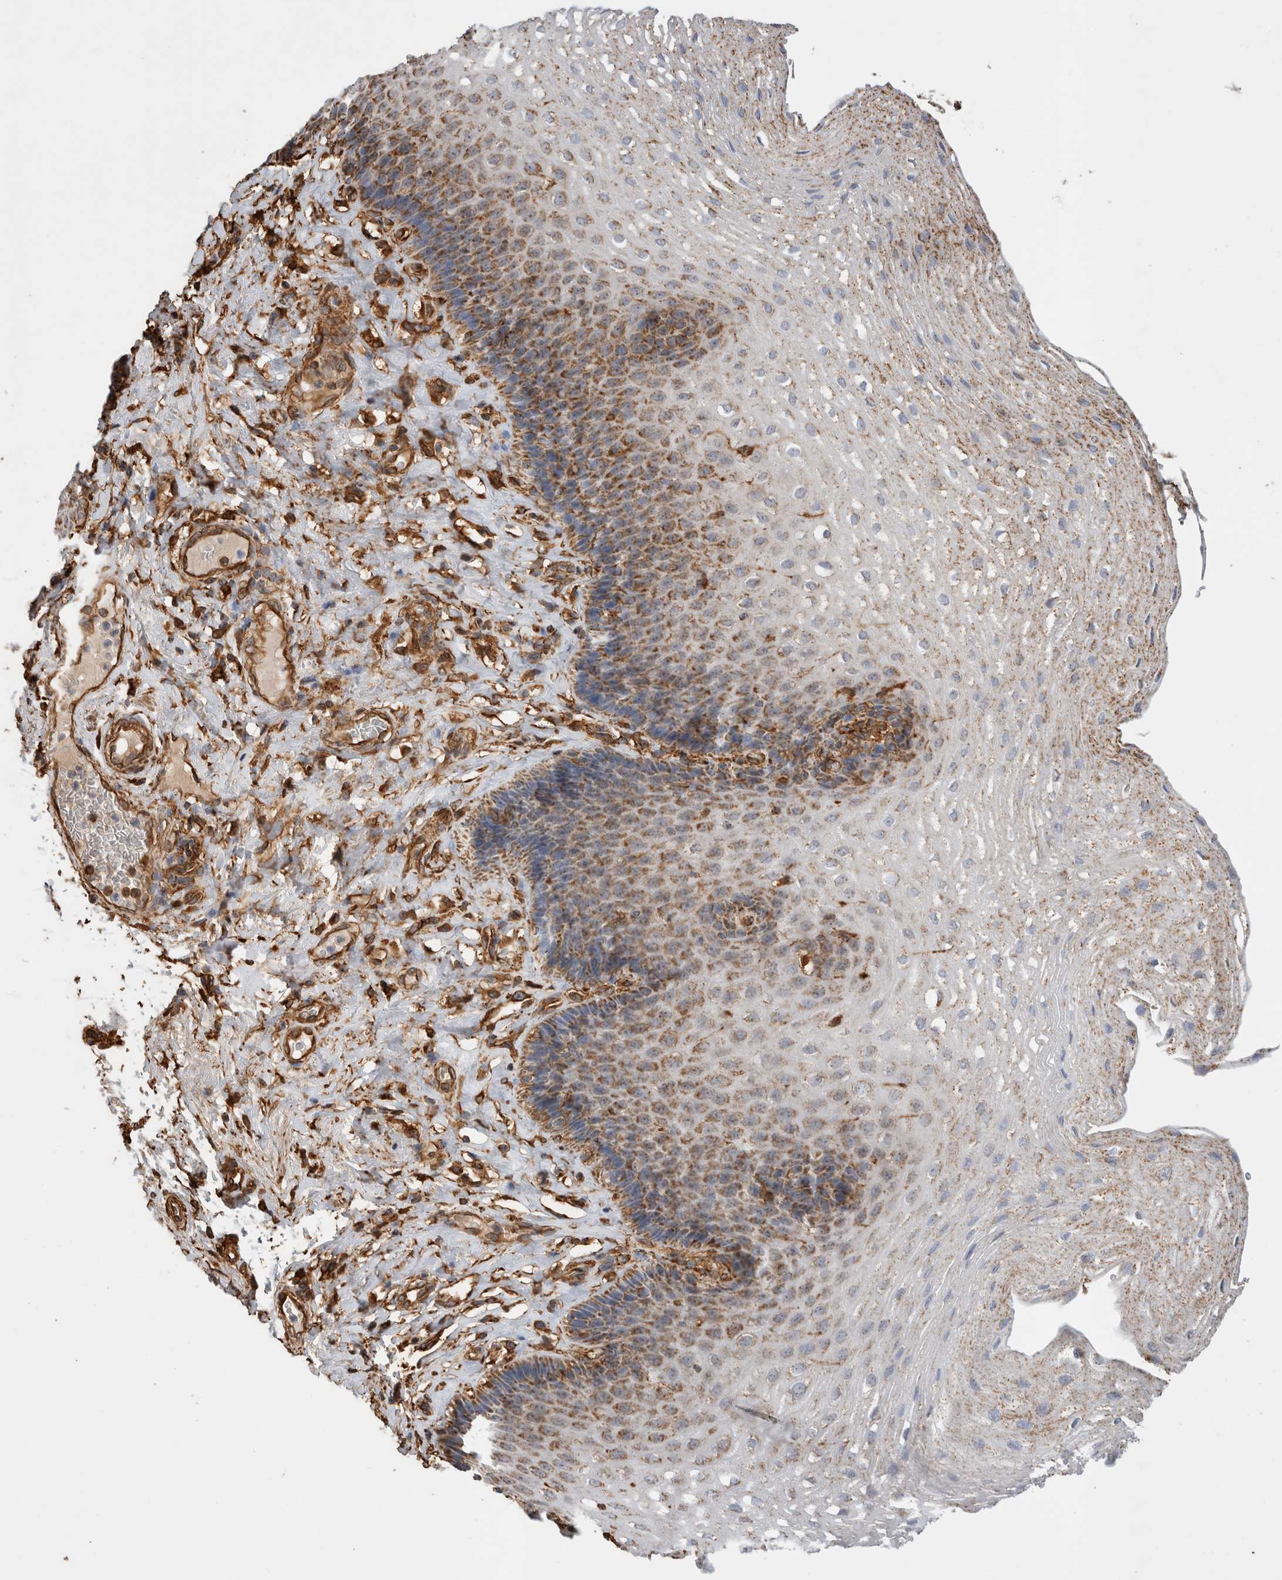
{"staining": {"intensity": "moderate", "quantity": "25%-75%", "location": "cytoplasmic/membranous"}, "tissue": "esophagus", "cell_type": "Squamous epithelial cells", "image_type": "normal", "snomed": [{"axis": "morphology", "description": "Normal tissue, NOS"}, {"axis": "topography", "description": "Esophagus"}], "caption": "Immunohistochemistry (IHC) of unremarkable human esophagus displays medium levels of moderate cytoplasmic/membranous staining in about 25%-75% of squamous epithelial cells.", "gene": "ZNF397", "patient": {"sex": "female", "age": 66}}